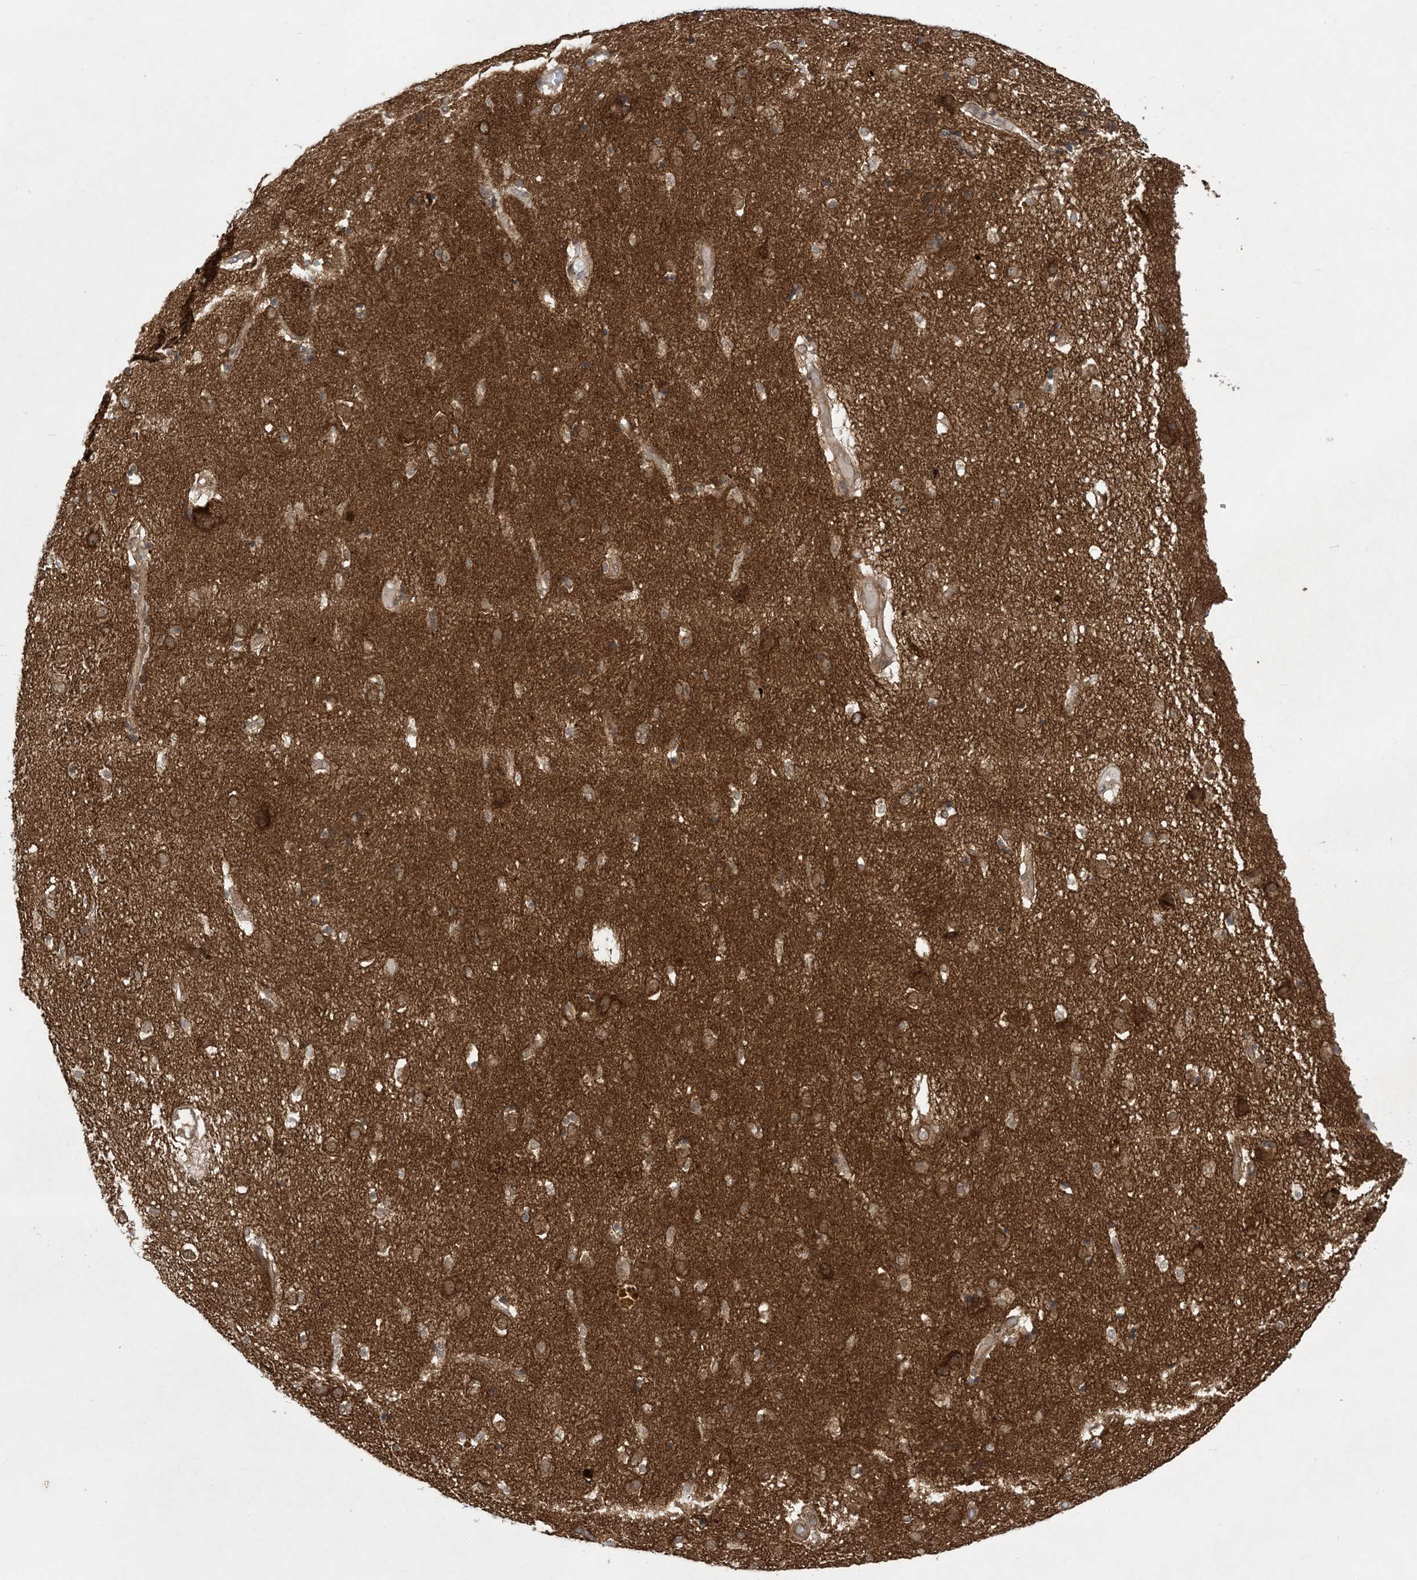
{"staining": {"intensity": "moderate", "quantity": ">75%", "location": "cytoplasmic/membranous"}, "tissue": "caudate", "cell_type": "Glial cells", "image_type": "normal", "snomed": [{"axis": "morphology", "description": "Normal tissue, NOS"}, {"axis": "topography", "description": "Lateral ventricle wall"}], "caption": "Immunohistochemistry (IHC) (DAB) staining of unremarkable caudate demonstrates moderate cytoplasmic/membranous protein positivity in approximately >75% of glial cells.", "gene": "SOGA3", "patient": {"sex": "male", "age": 70}}